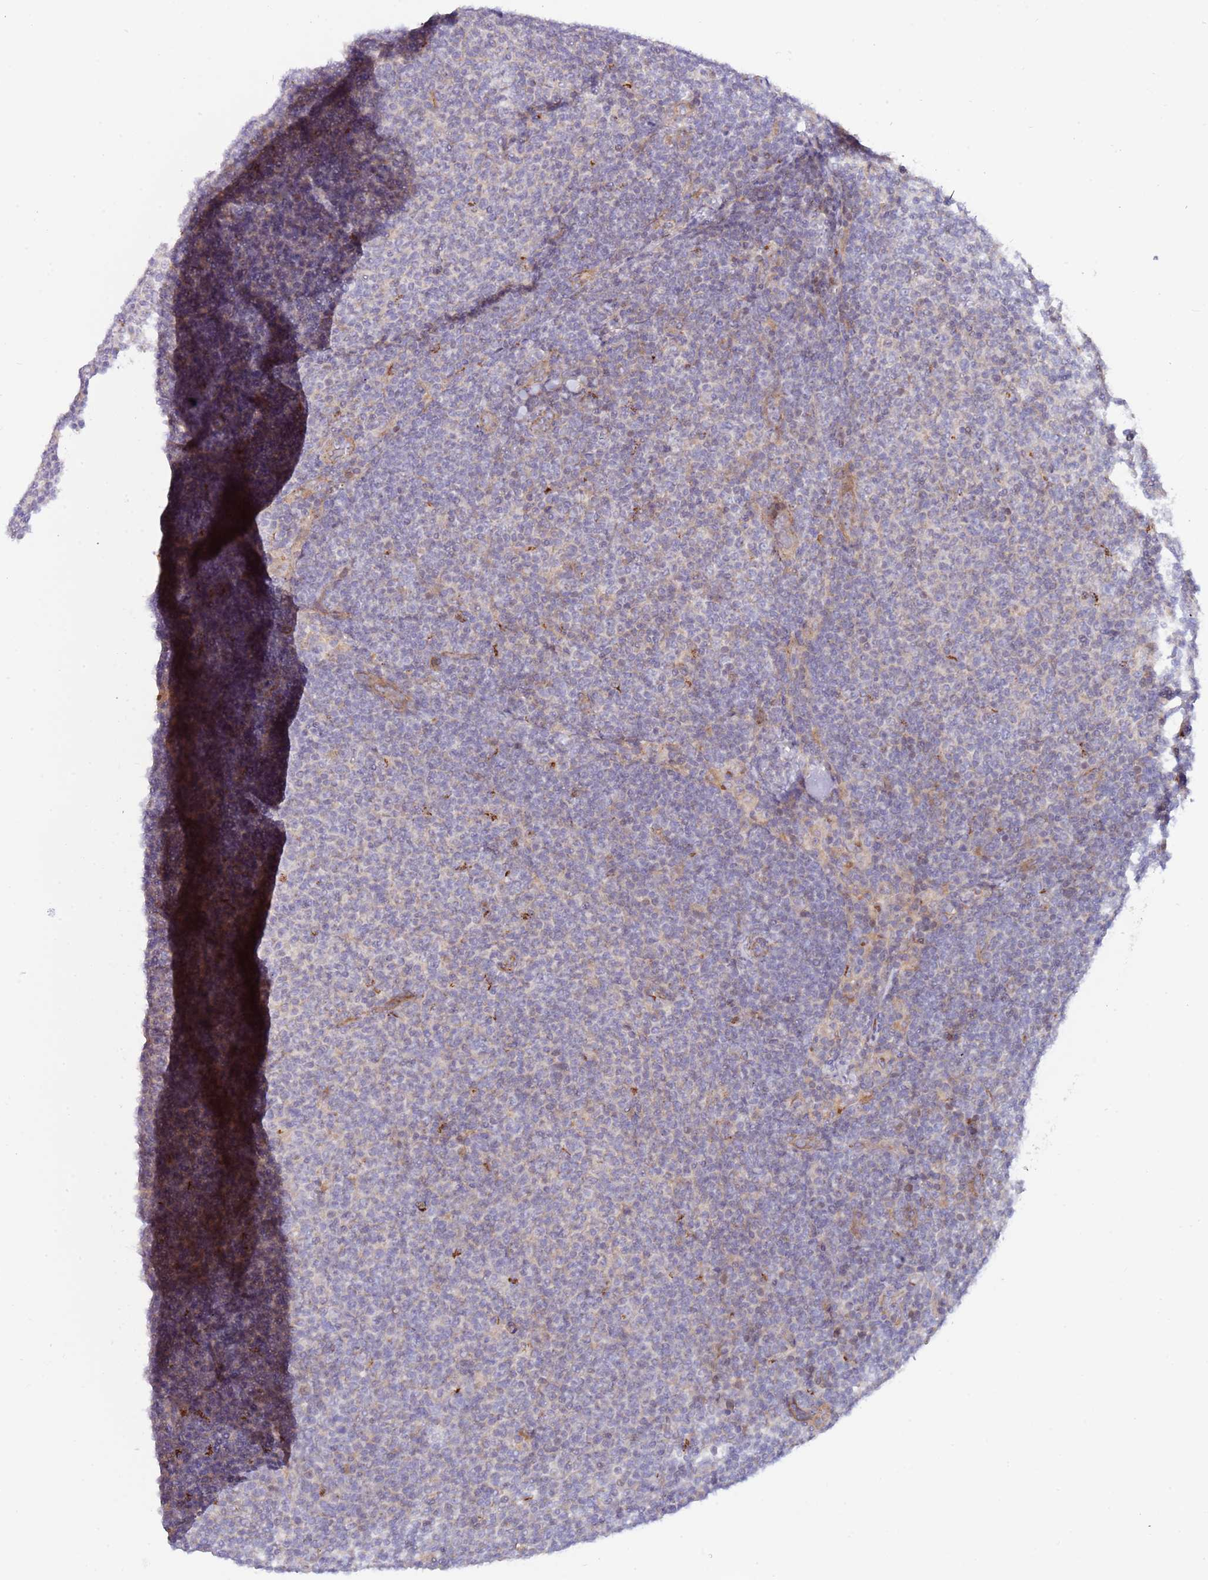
{"staining": {"intensity": "negative", "quantity": "none", "location": "none"}, "tissue": "lymphoma", "cell_type": "Tumor cells", "image_type": "cancer", "snomed": [{"axis": "morphology", "description": "Malignant lymphoma, non-Hodgkin's type, Low grade"}, {"axis": "topography", "description": "Lymph node"}], "caption": "A histopathology image of low-grade malignant lymphoma, non-Hodgkin's type stained for a protein reveals no brown staining in tumor cells. Nuclei are stained in blue.", "gene": "ITGB6", "patient": {"sex": "male", "age": 66}}